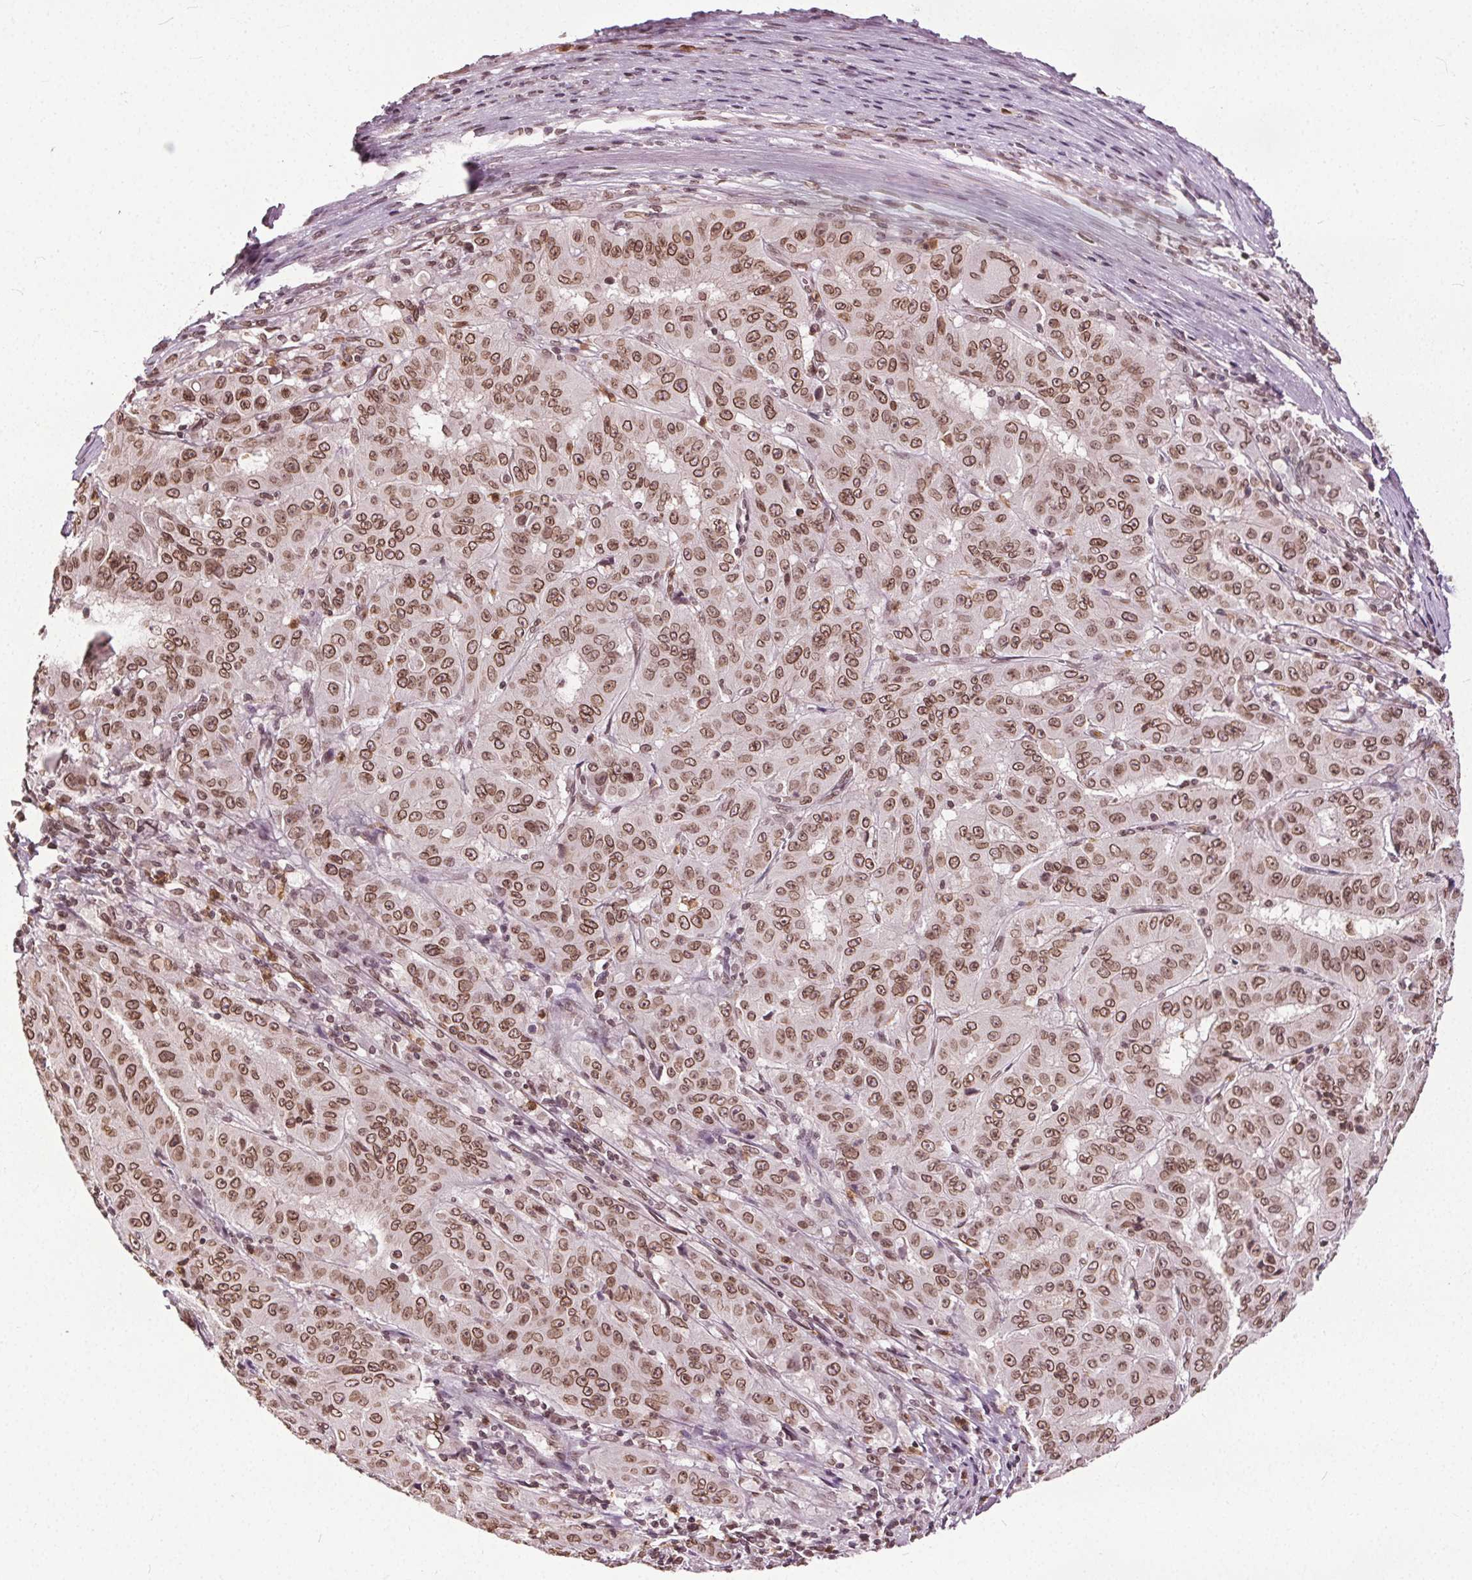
{"staining": {"intensity": "moderate", "quantity": ">75%", "location": "cytoplasmic/membranous,nuclear"}, "tissue": "pancreatic cancer", "cell_type": "Tumor cells", "image_type": "cancer", "snomed": [{"axis": "morphology", "description": "Adenocarcinoma, NOS"}, {"axis": "topography", "description": "Pancreas"}], "caption": "Brown immunohistochemical staining in pancreatic adenocarcinoma exhibits moderate cytoplasmic/membranous and nuclear positivity in approximately >75% of tumor cells.", "gene": "TTC39C", "patient": {"sex": "male", "age": 63}}